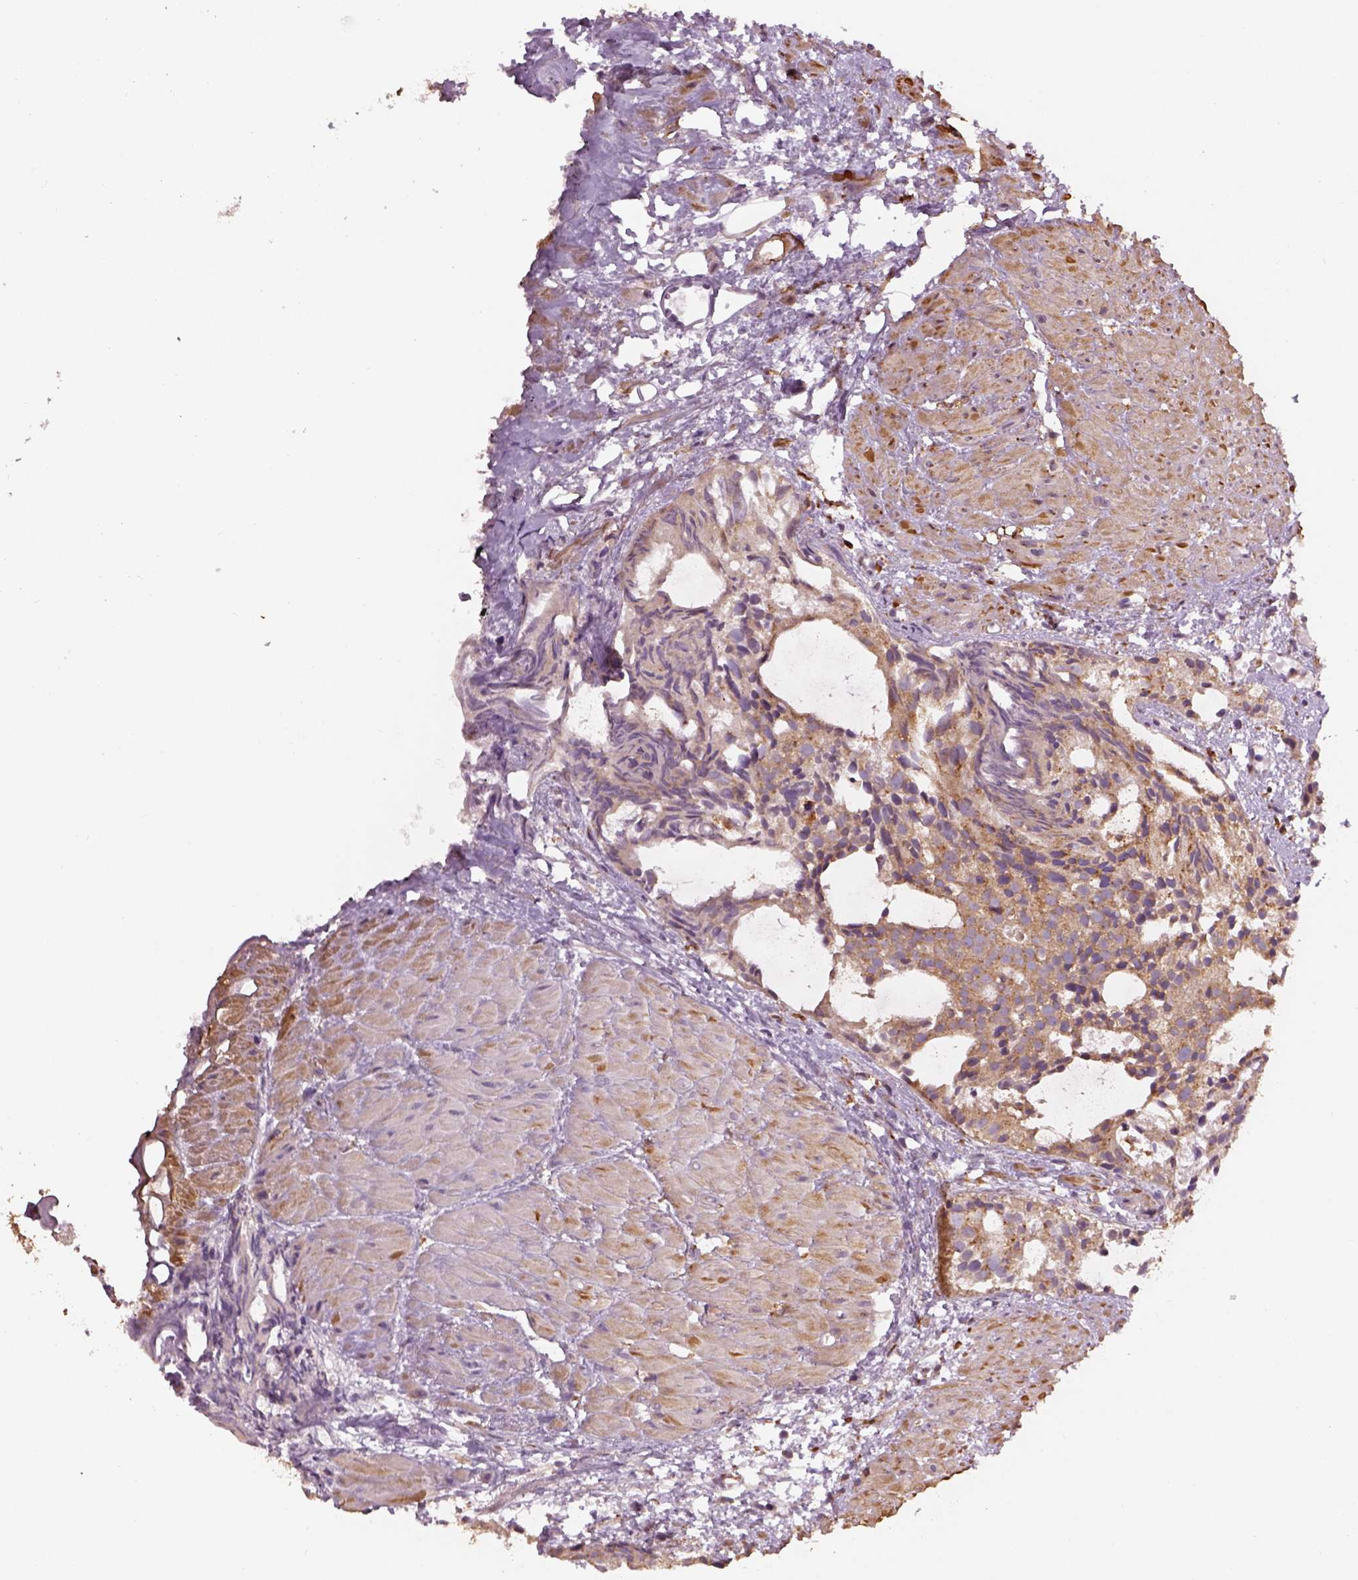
{"staining": {"intensity": "moderate", "quantity": ">75%", "location": "cytoplasmic/membranous"}, "tissue": "prostate cancer", "cell_type": "Tumor cells", "image_type": "cancer", "snomed": [{"axis": "morphology", "description": "Adenocarcinoma, High grade"}, {"axis": "topography", "description": "Prostate"}], "caption": "Tumor cells demonstrate moderate cytoplasmic/membranous staining in approximately >75% of cells in prostate adenocarcinoma (high-grade). (DAB (3,3'-diaminobenzidine) = brown stain, brightfield microscopy at high magnification).", "gene": "AP1B1", "patient": {"sex": "male", "age": 79}}